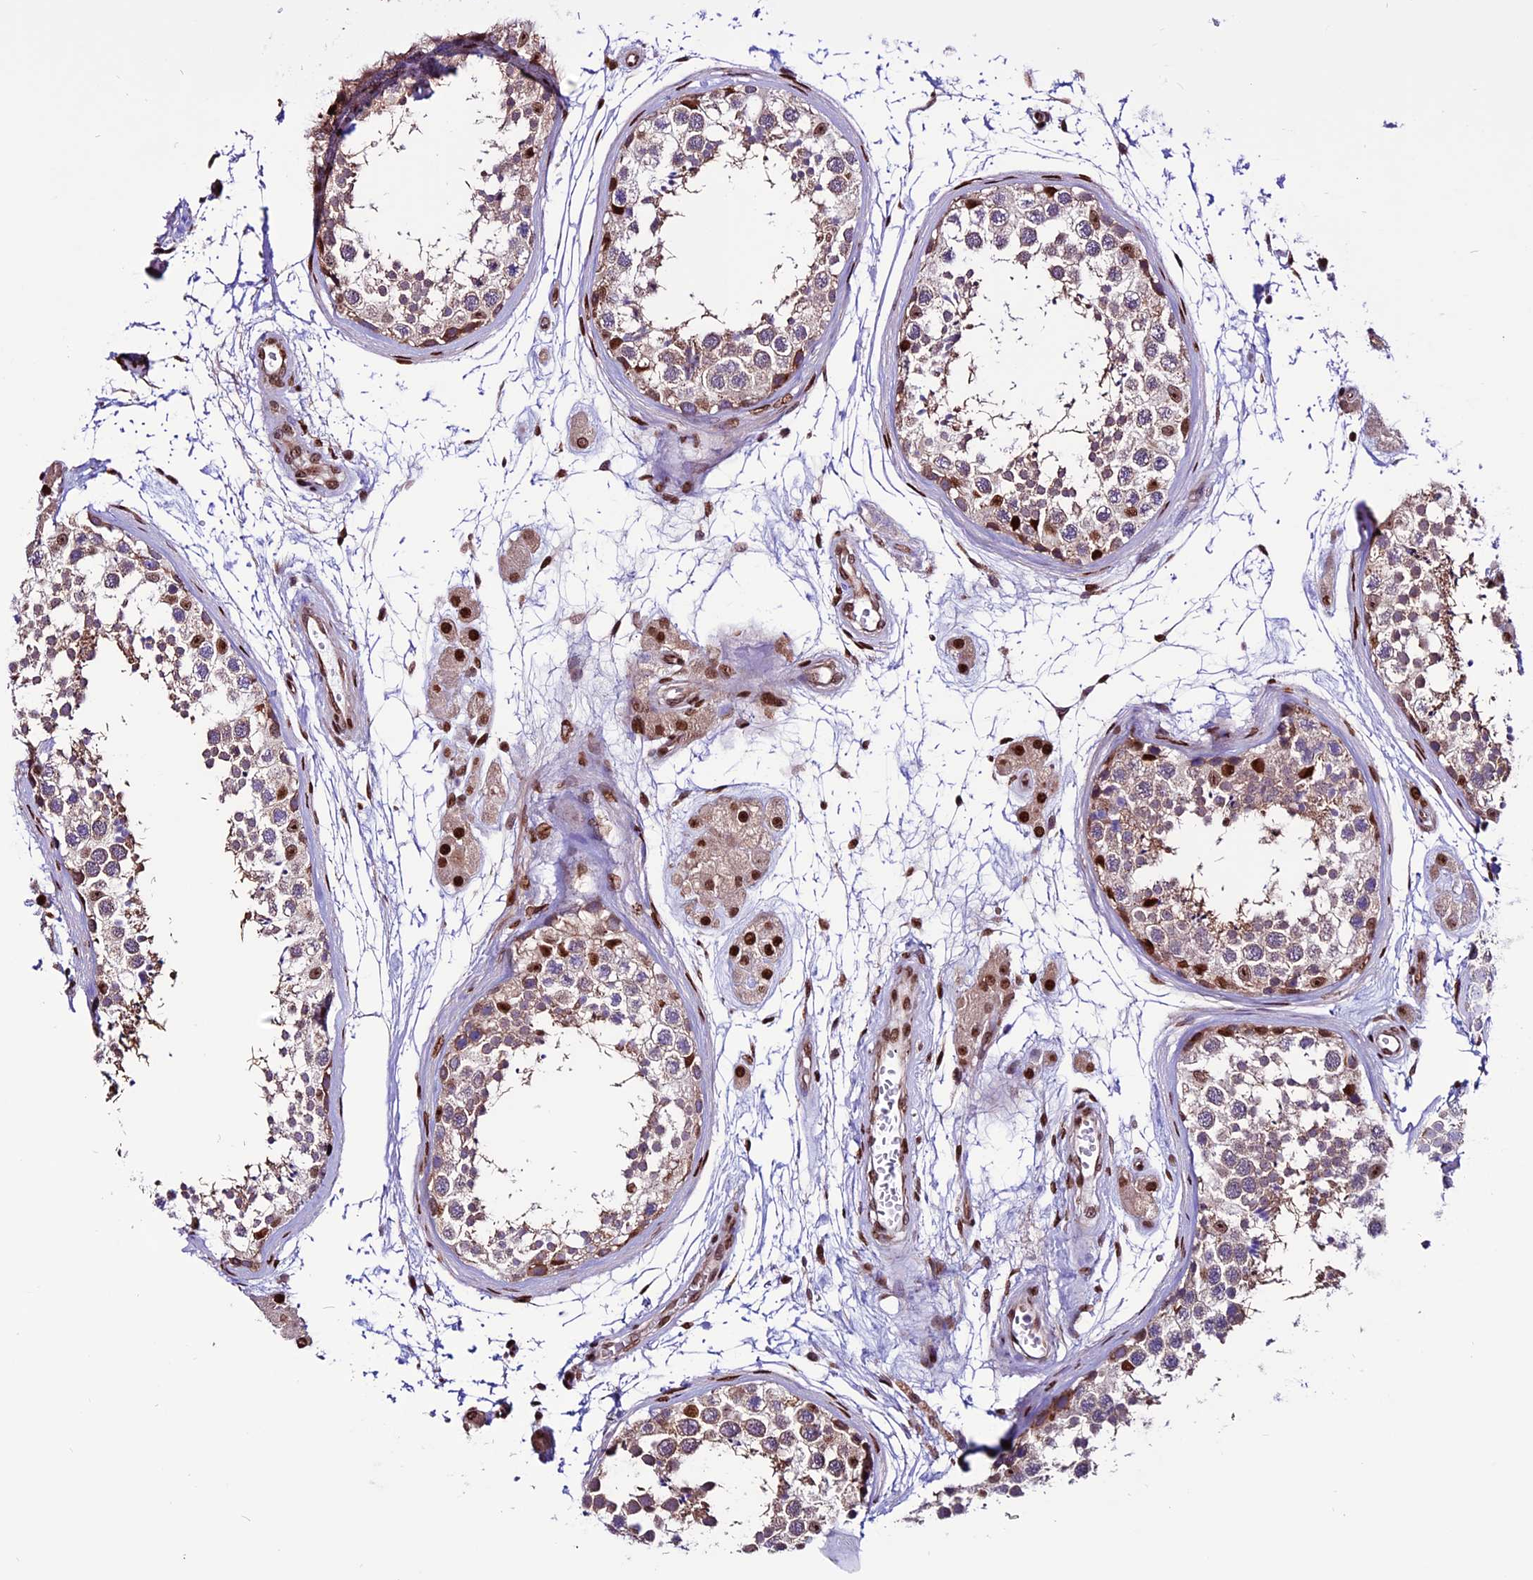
{"staining": {"intensity": "moderate", "quantity": "<25%", "location": "cytoplasmic/membranous,nuclear"}, "tissue": "testis", "cell_type": "Cells in seminiferous ducts", "image_type": "normal", "snomed": [{"axis": "morphology", "description": "Normal tissue, NOS"}, {"axis": "topography", "description": "Testis"}], "caption": "This histopathology image exhibits IHC staining of unremarkable human testis, with low moderate cytoplasmic/membranous,nuclear expression in about <25% of cells in seminiferous ducts.", "gene": "RINL", "patient": {"sex": "male", "age": 56}}